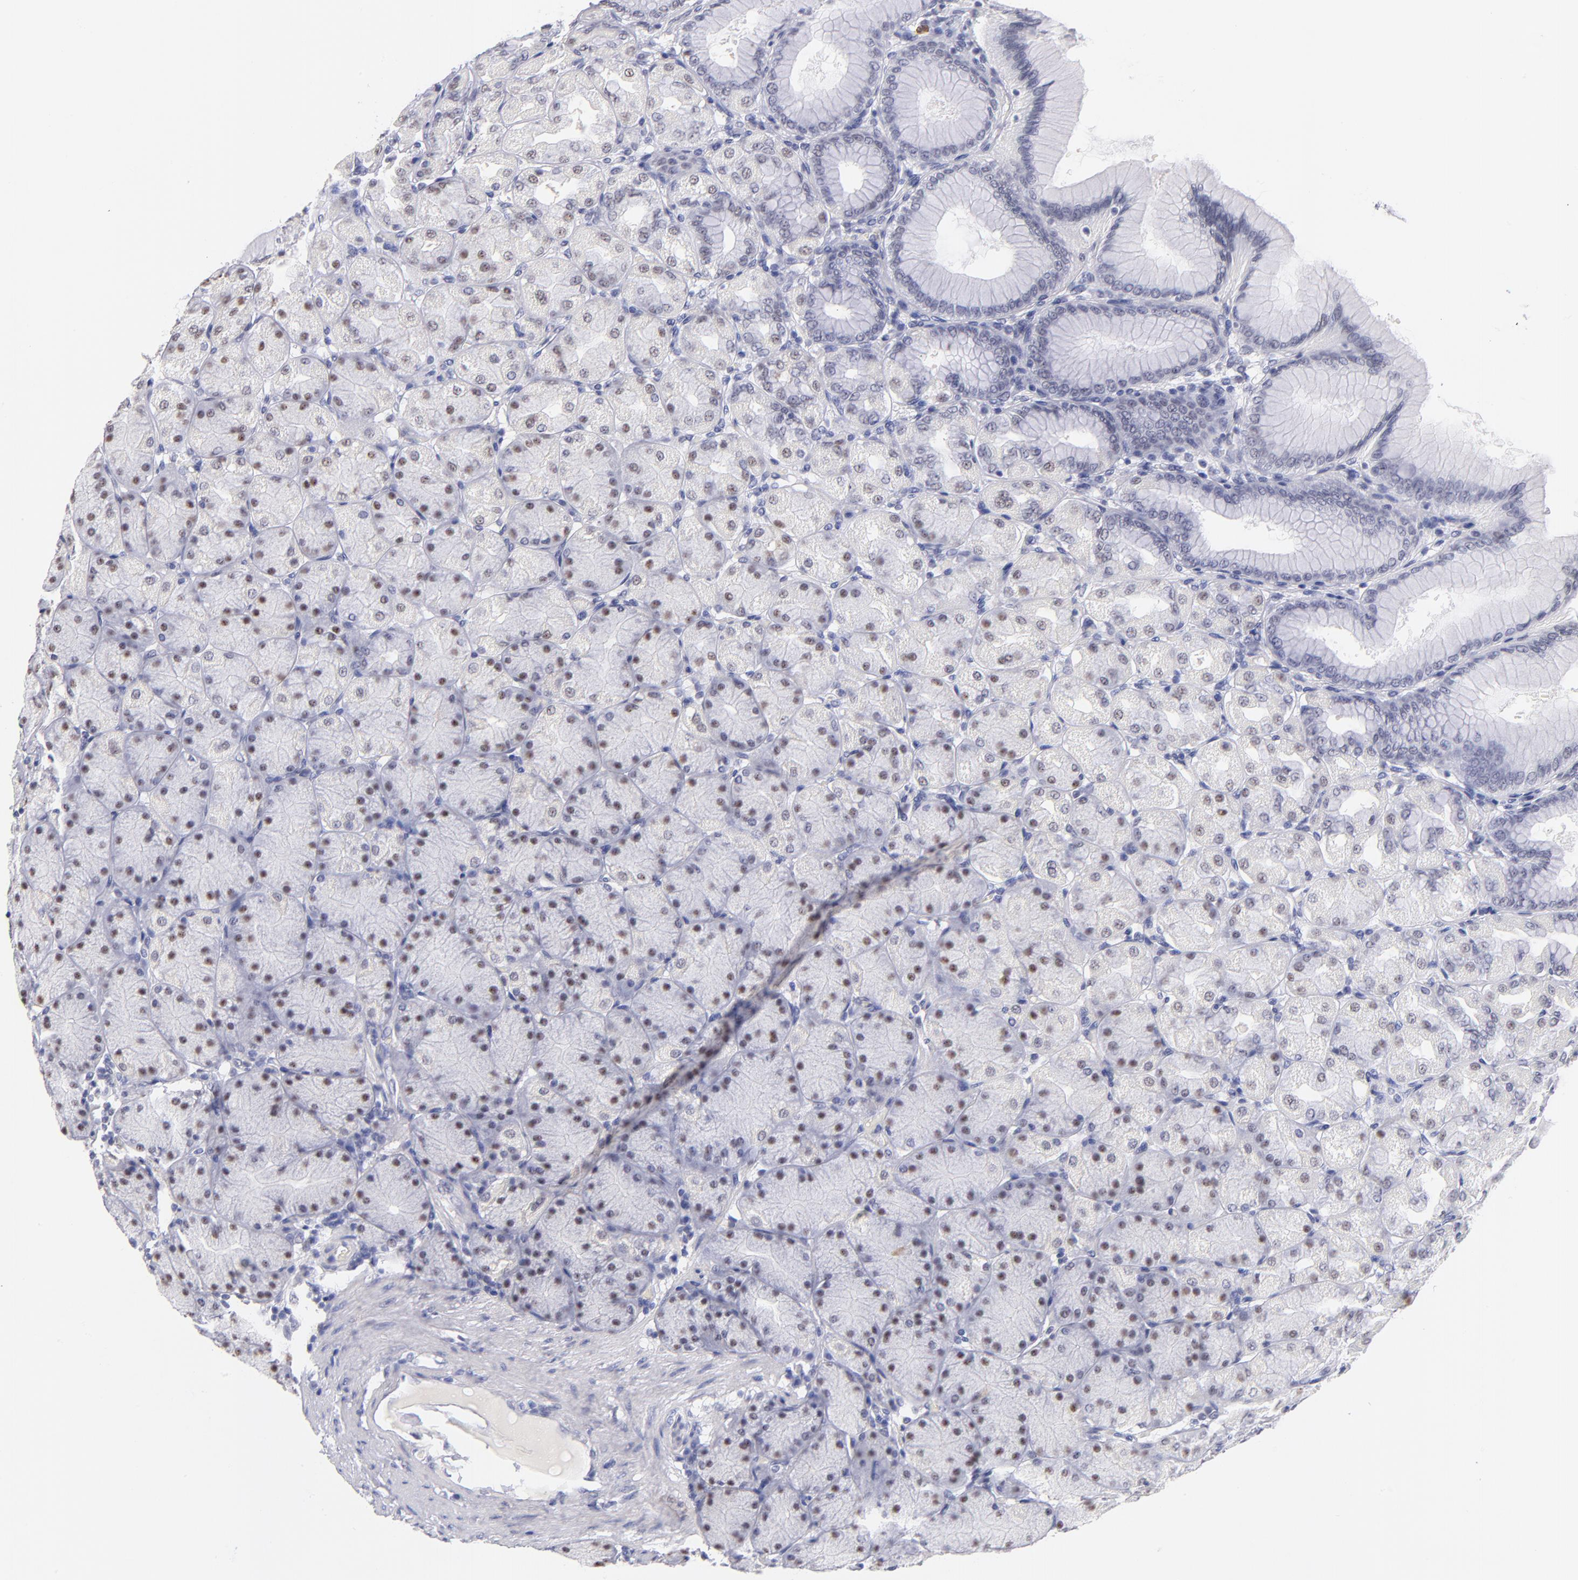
{"staining": {"intensity": "weak", "quantity": "<25%", "location": "nuclear"}, "tissue": "stomach", "cell_type": "Glandular cells", "image_type": "normal", "snomed": [{"axis": "morphology", "description": "Normal tissue, NOS"}, {"axis": "topography", "description": "Stomach, upper"}], "caption": "Human stomach stained for a protein using IHC demonstrates no positivity in glandular cells.", "gene": "SNRPB", "patient": {"sex": "female", "age": 56}}